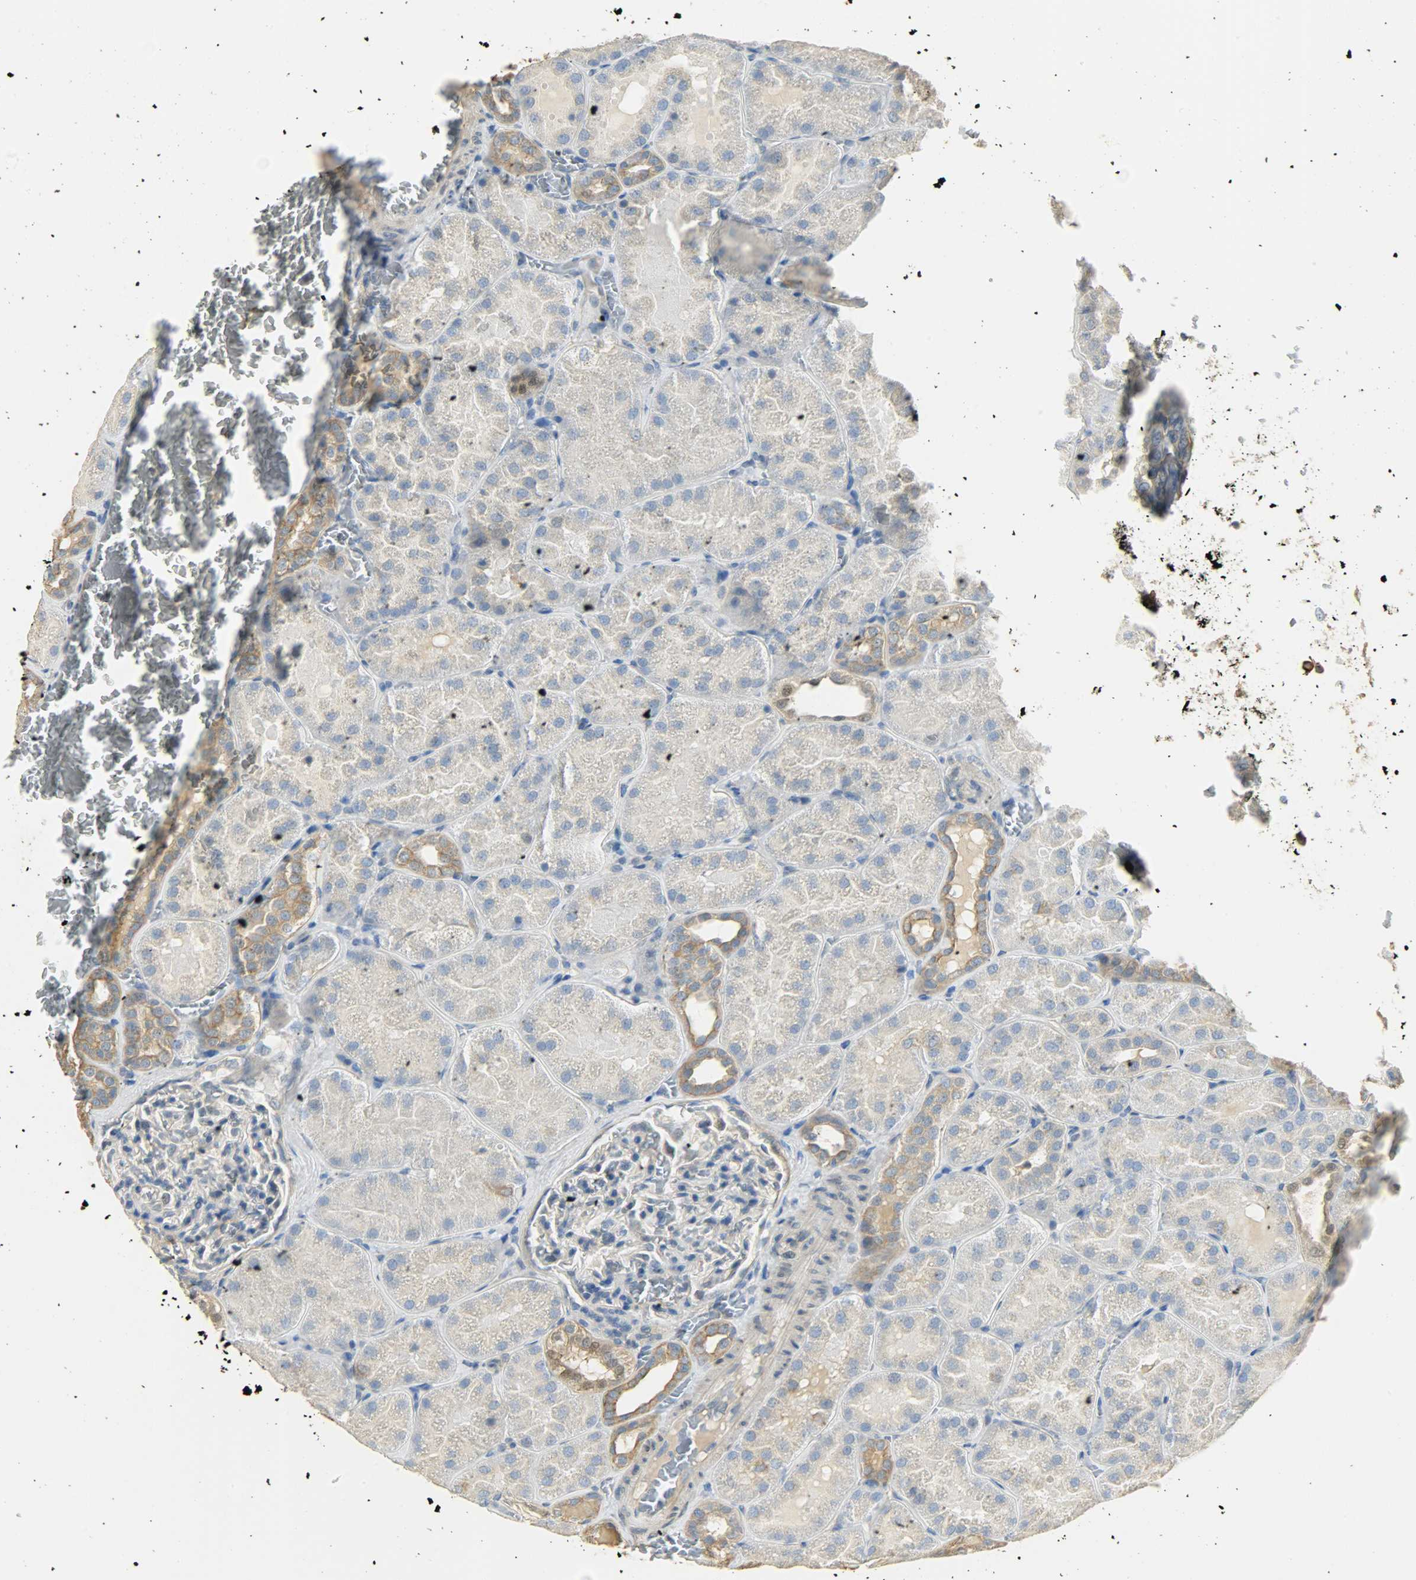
{"staining": {"intensity": "negative", "quantity": "none", "location": "none"}, "tissue": "kidney", "cell_type": "Cells in glomeruli", "image_type": "normal", "snomed": [{"axis": "morphology", "description": "Normal tissue, NOS"}, {"axis": "topography", "description": "Kidney"}], "caption": "This is a image of immunohistochemistry (IHC) staining of unremarkable kidney, which shows no staining in cells in glomeruli. Brightfield microscopy of immunohistochemistry (IHC) stained with DAB (3,3'-diaminobenzidine) (brown) and hematoxylin (blue), captured at high magnification.", "gene": "USP13", "patient": {"sex": "male", "age": 28}}